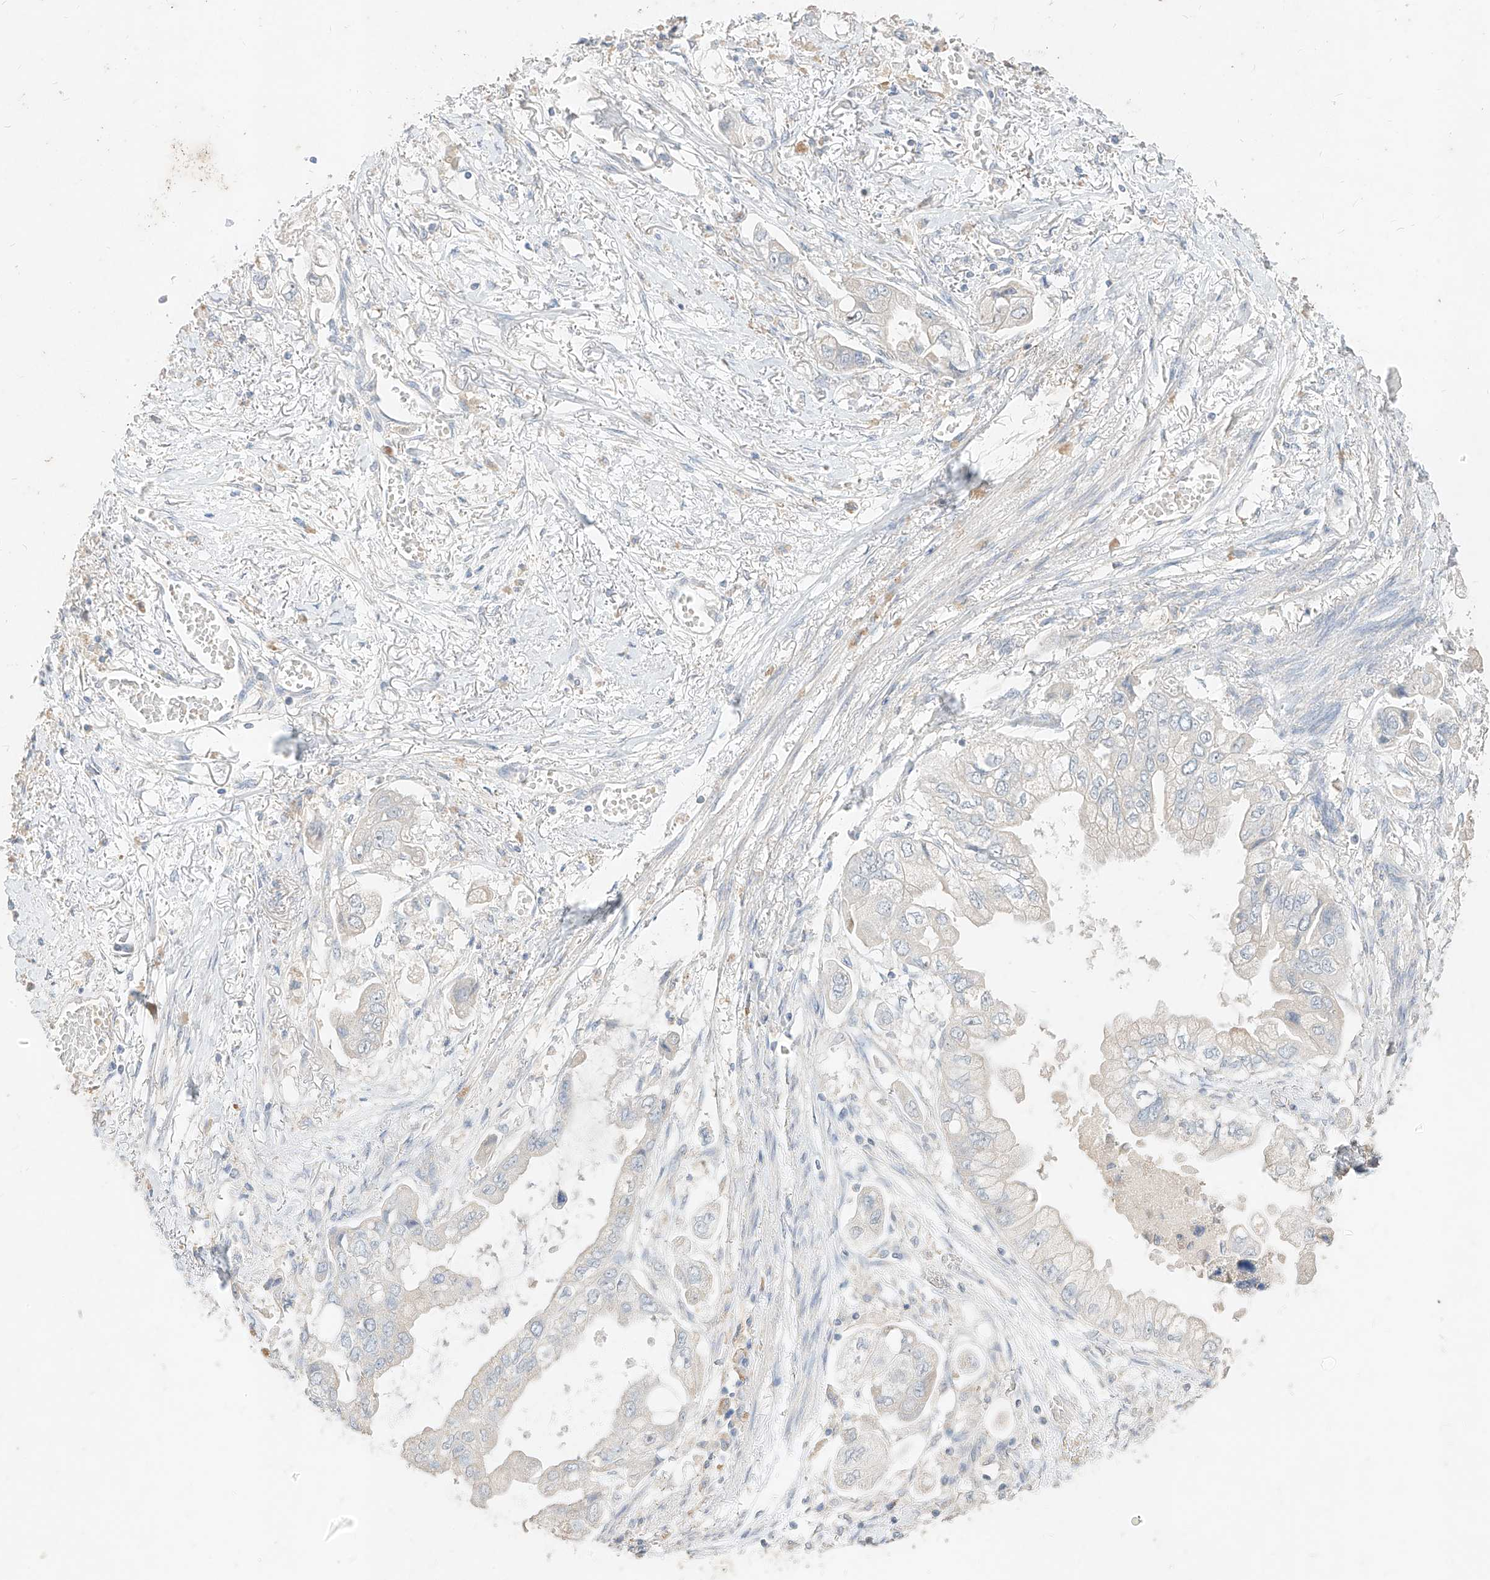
{"staining": {"intensity": "negative", "quantity": "none", "location": "none"}, "tissue": "stomach cancer", "cell_type": "Tumor cells", "image_type": "cancer", "snomed": [{"axis": "morphology", "description": "Adenocarcinoma, NOS"}, {"axis": "topography", "description": "Stomach"}], "caption": "Adenocarcinoma (stomach) was stained to show a protein in brown. There is no significant staining in tumor cells.", "gene": "ZZEF1", "patient": {"sex": "male", "age": 62}}